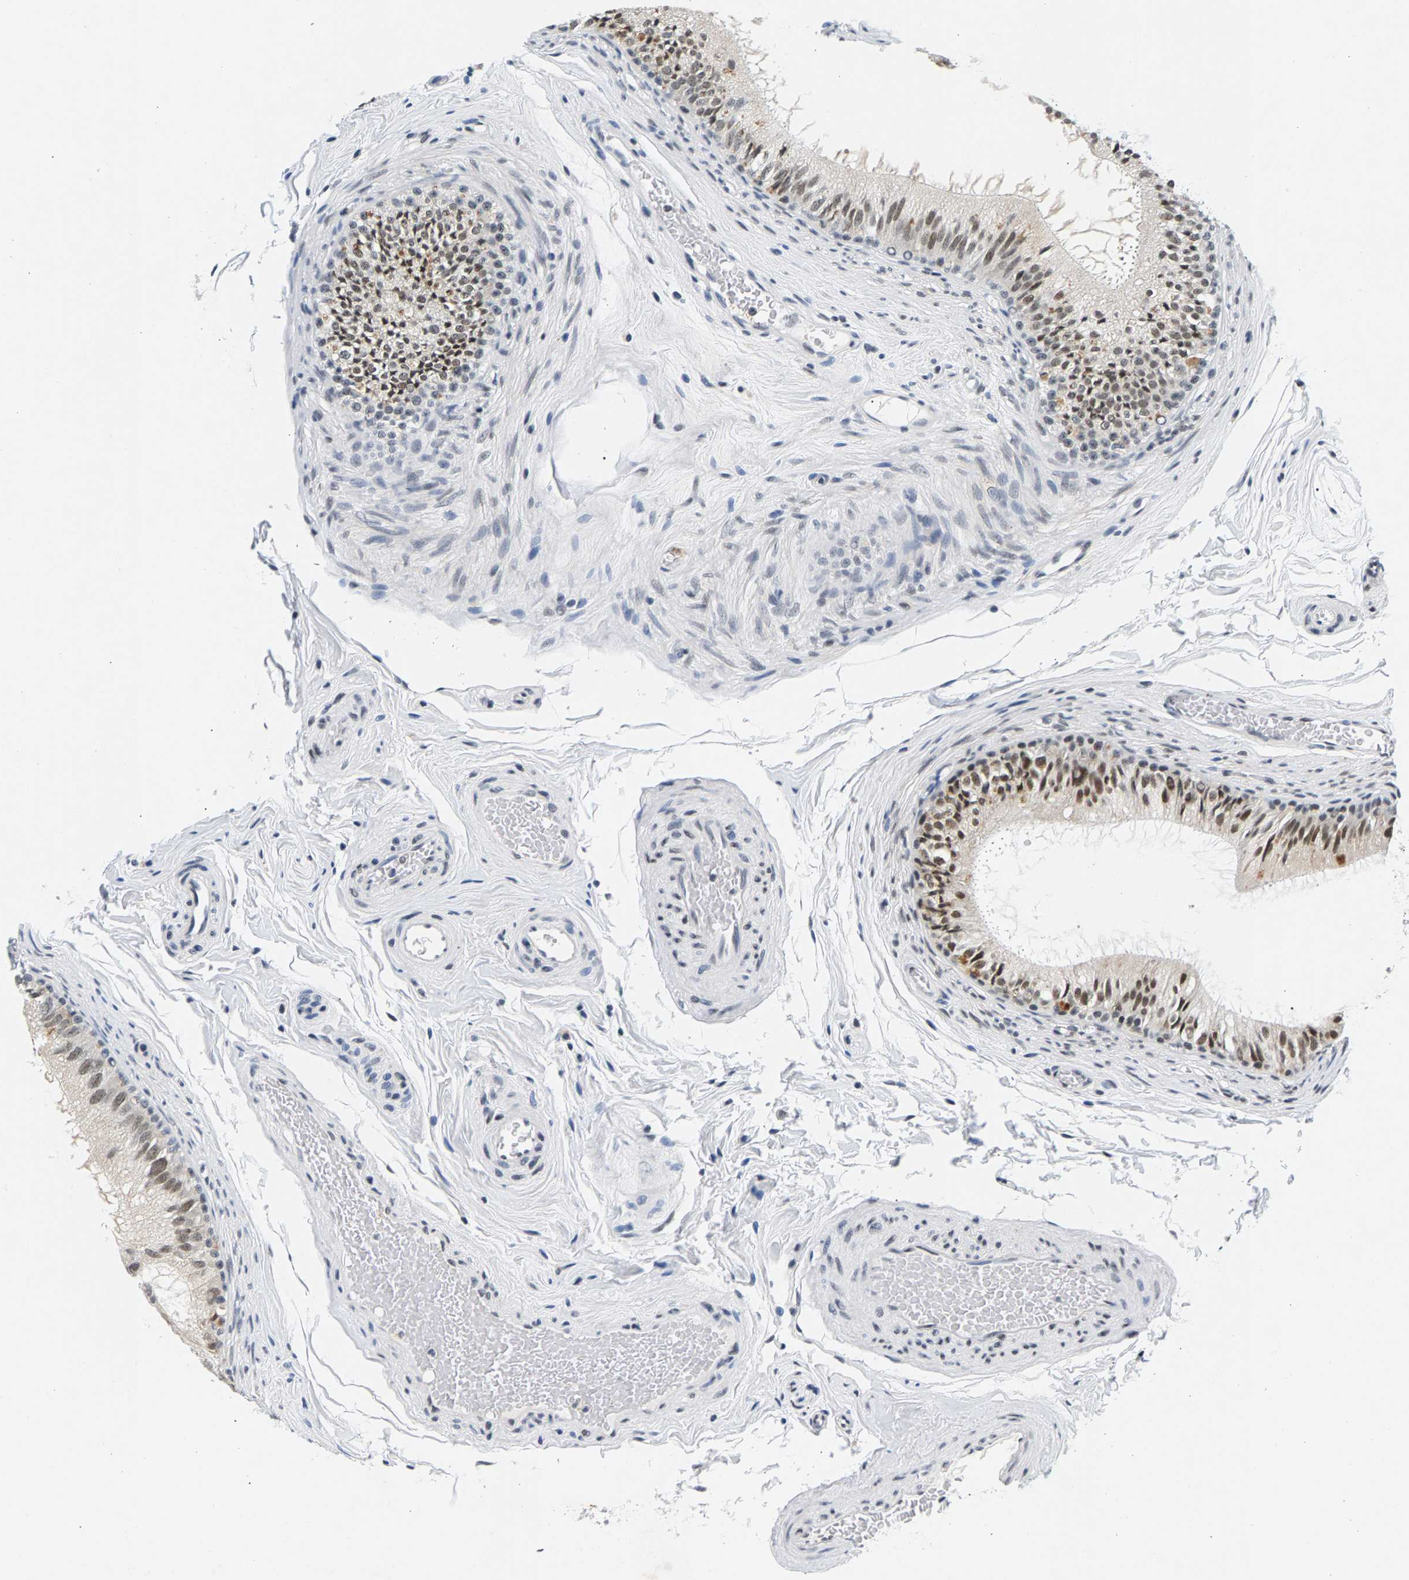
{"staining": {"intensity": "moderate", "quantity": "25%-75%", "location": "nuclear"}, "tissue": "epididymis", "cell_type": "Glandular cells", "image_type": "normal", "snomed": [{"axis": "morphology", "description": "Normal tissue, NOS"}, {"axis": "topography", "description": "Testis"}, {"axis": "topography", "description": "Epididymis"}], "caption": "Brown immunohistochemical staining in unremarkable epididymis displays moderate nuclear staining in about 25%-75% of glandular cells.", "gene": "ATF2", "patient": {"sex": "male", "age": 36}}